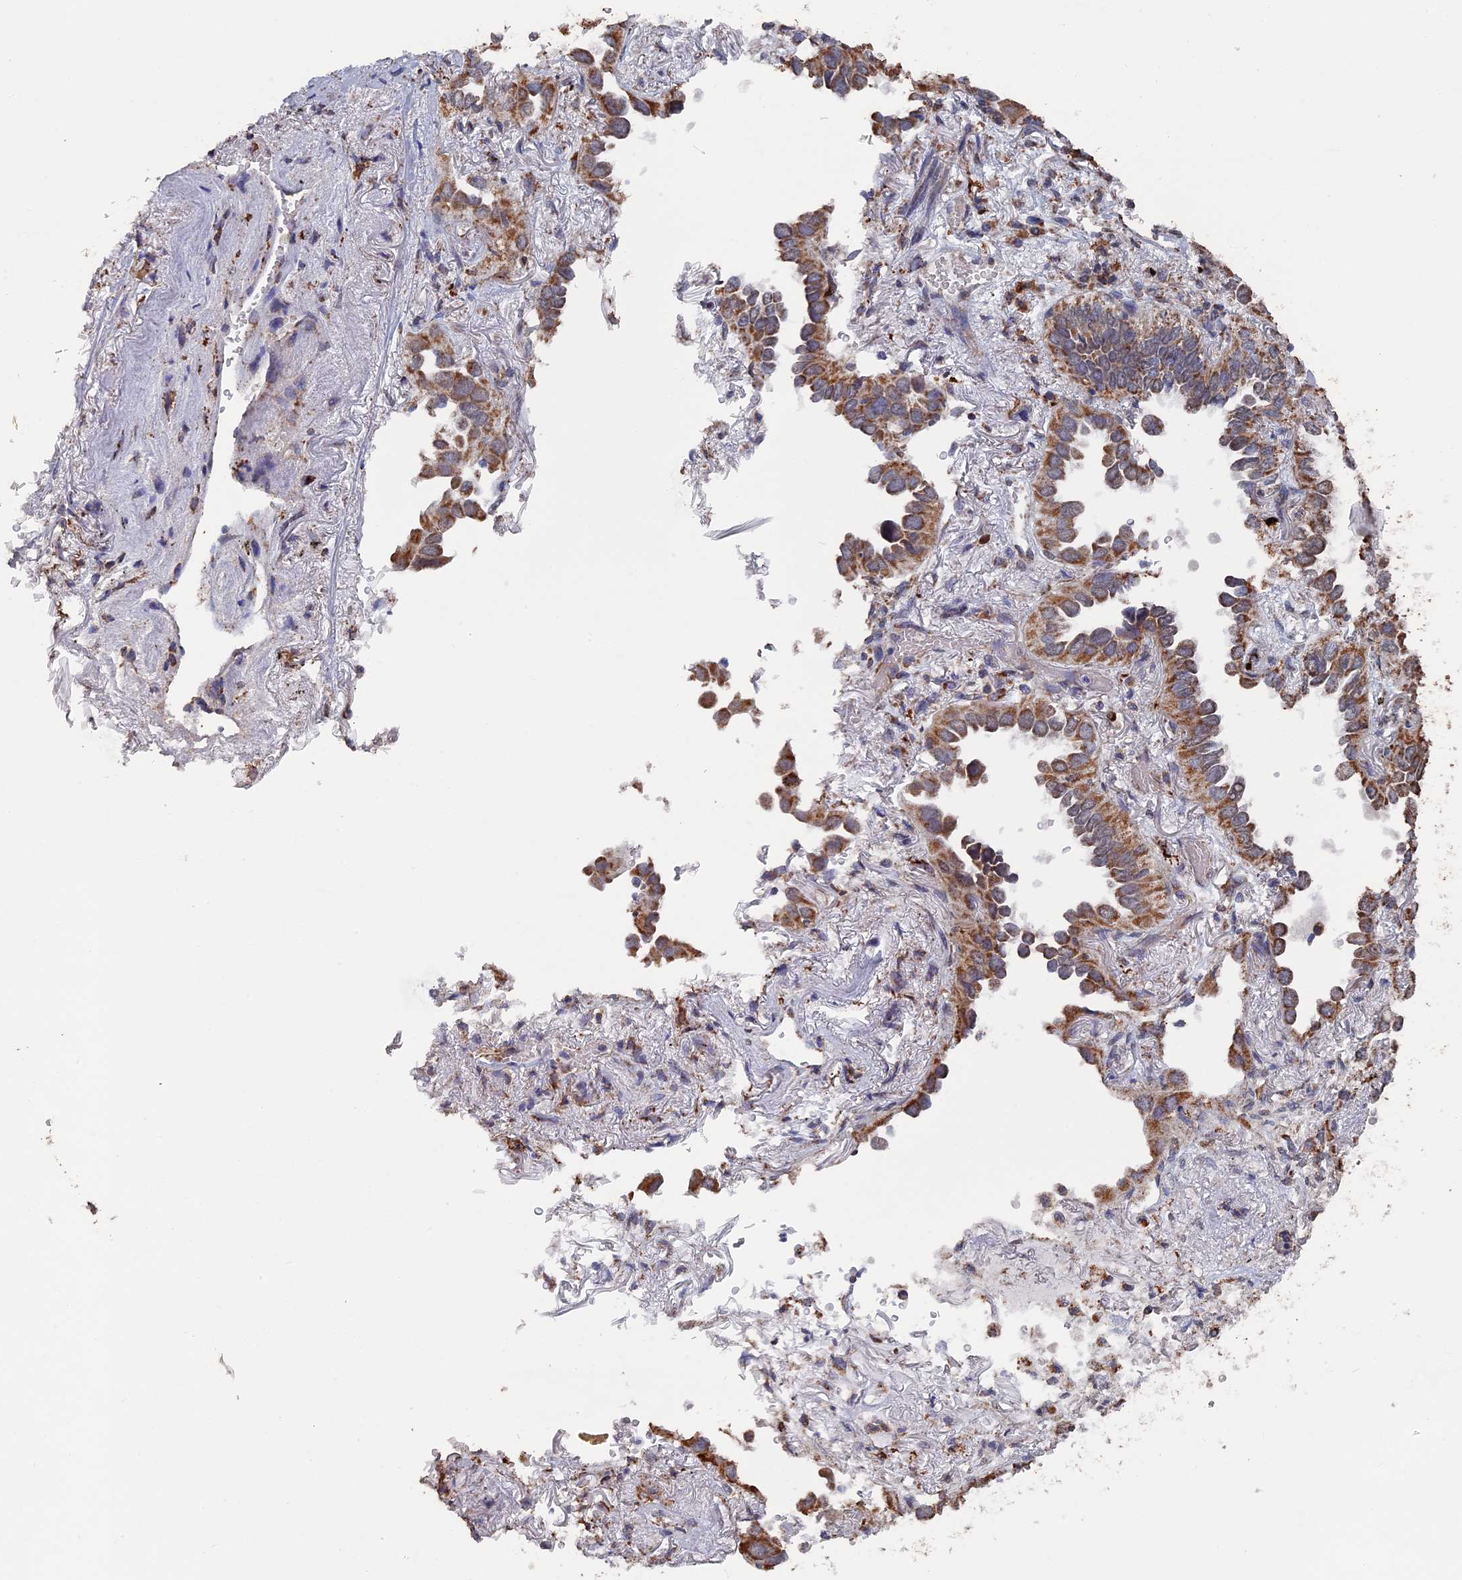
{"staining": {"intensity": "moderate", "quantity": ">75%", "location": "cytoplasmic/membranous"}, "tissue": "lung cancer", "cell_type": "Tumor cells", "image_type": "cancer", "snomed": [{"axis": "morphology", "description": "Adenocarcinoma, NOS"}, {"axis": "topography", "description": "Lung"}], "caption": "IHC of adenocarcinoma (lung) shows medium levels of moderate cytoplasmic/membranous positivity in approximately >75% of tumor cells. (DAB = brown stain, brightfield microscopy at high magnification).", "gene": "SMG9", "patient": {"sex": "female", "age": 76}}